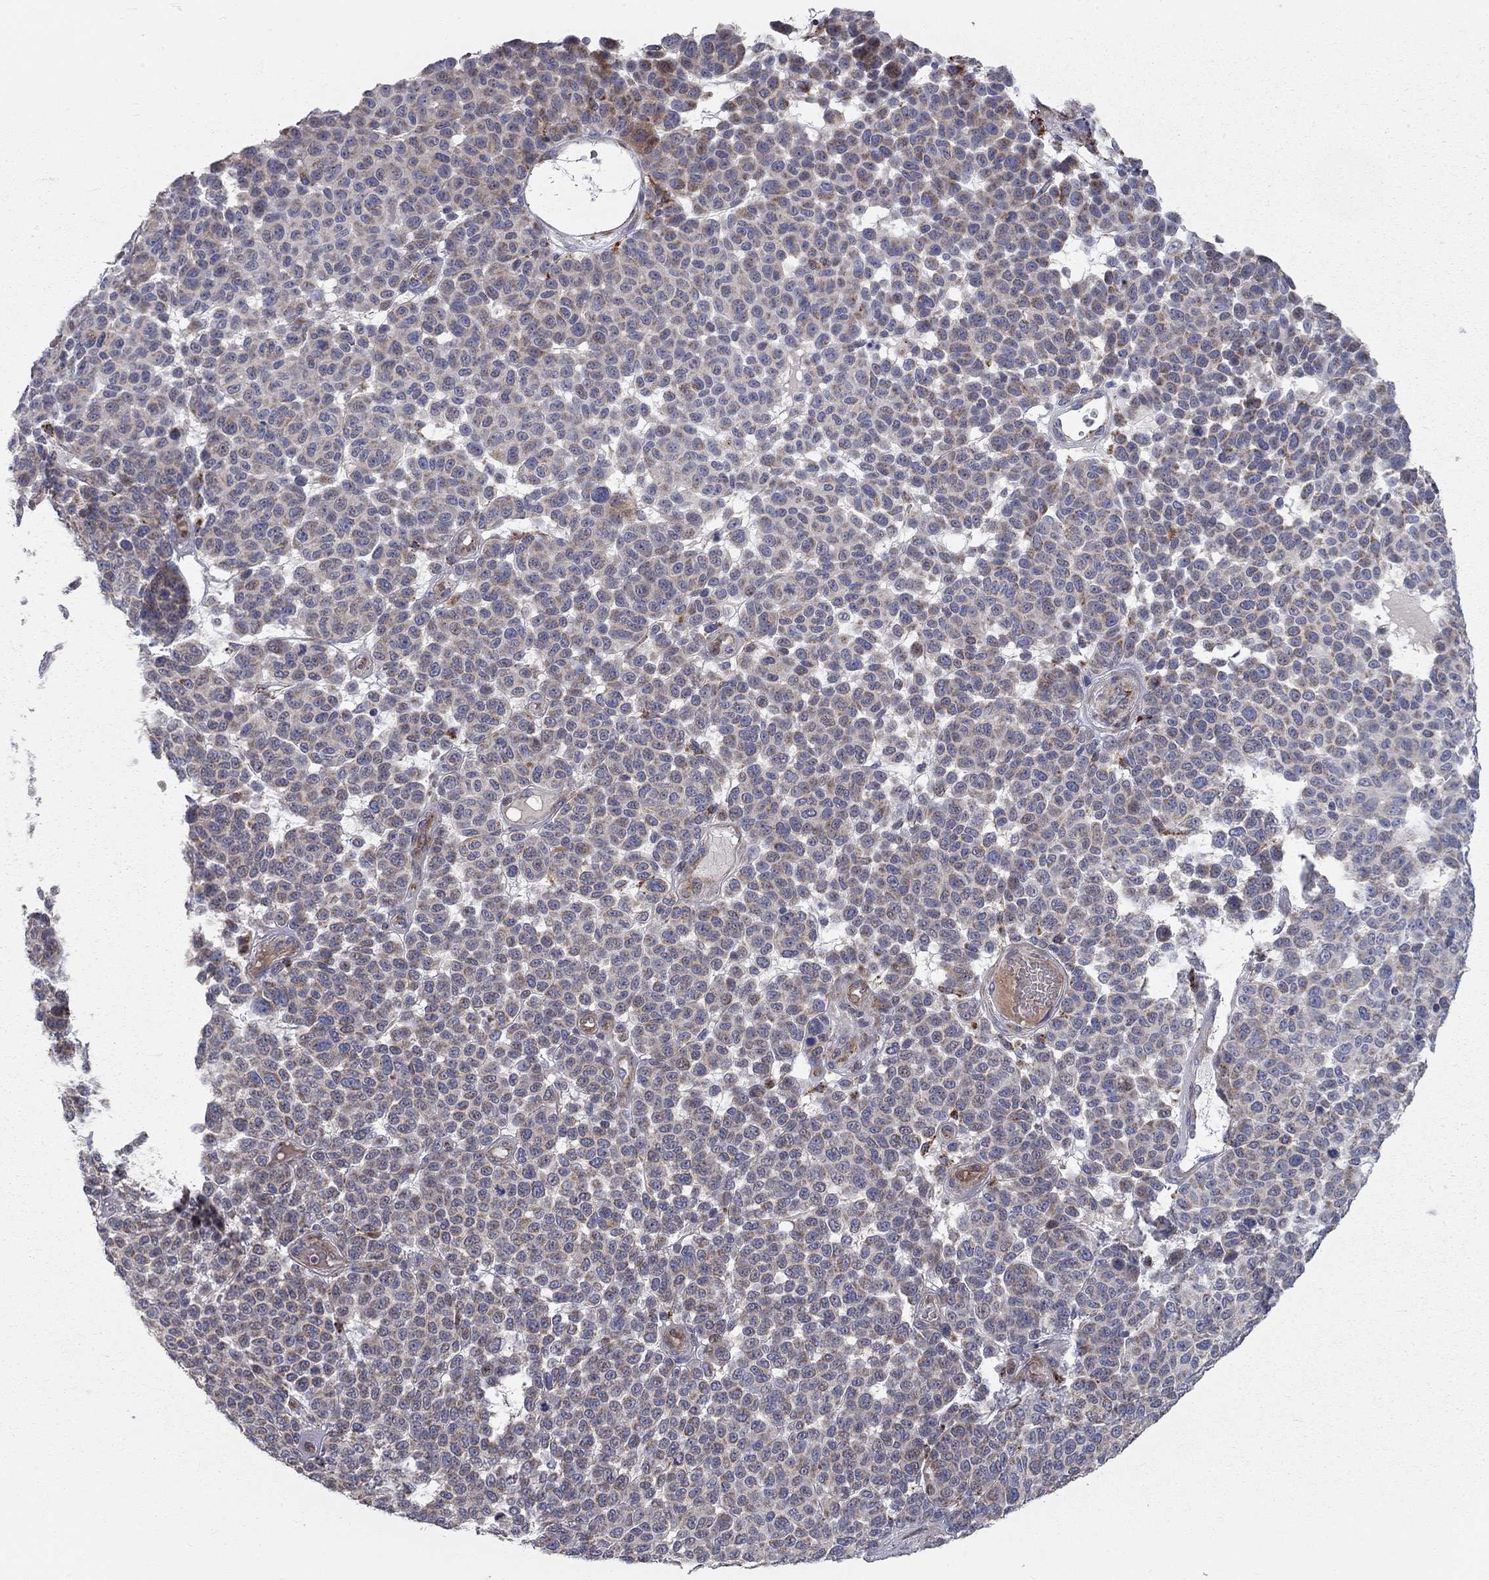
{"staining": {"intensity": "moderate", "quantity": "<25%", "location": "cytoplasmic/membranous"}, "tissue": "melanoma", "cell_type": "Tumor cells", "image_type": "cancer", "snomed": [{"axis": "morphology", "description": "Malignant melanoma, NOS"}, {"axis": "topography", "description": "Skin"}], "caption": "There is low levels of moderate cytoplasmic/membranous positivity in tumor cells of melanoma, as demonstrated by immunohistochemical staining (brown color).", "gene": "KANSL1L", "patient": {"sex": "male", "age": 59}}